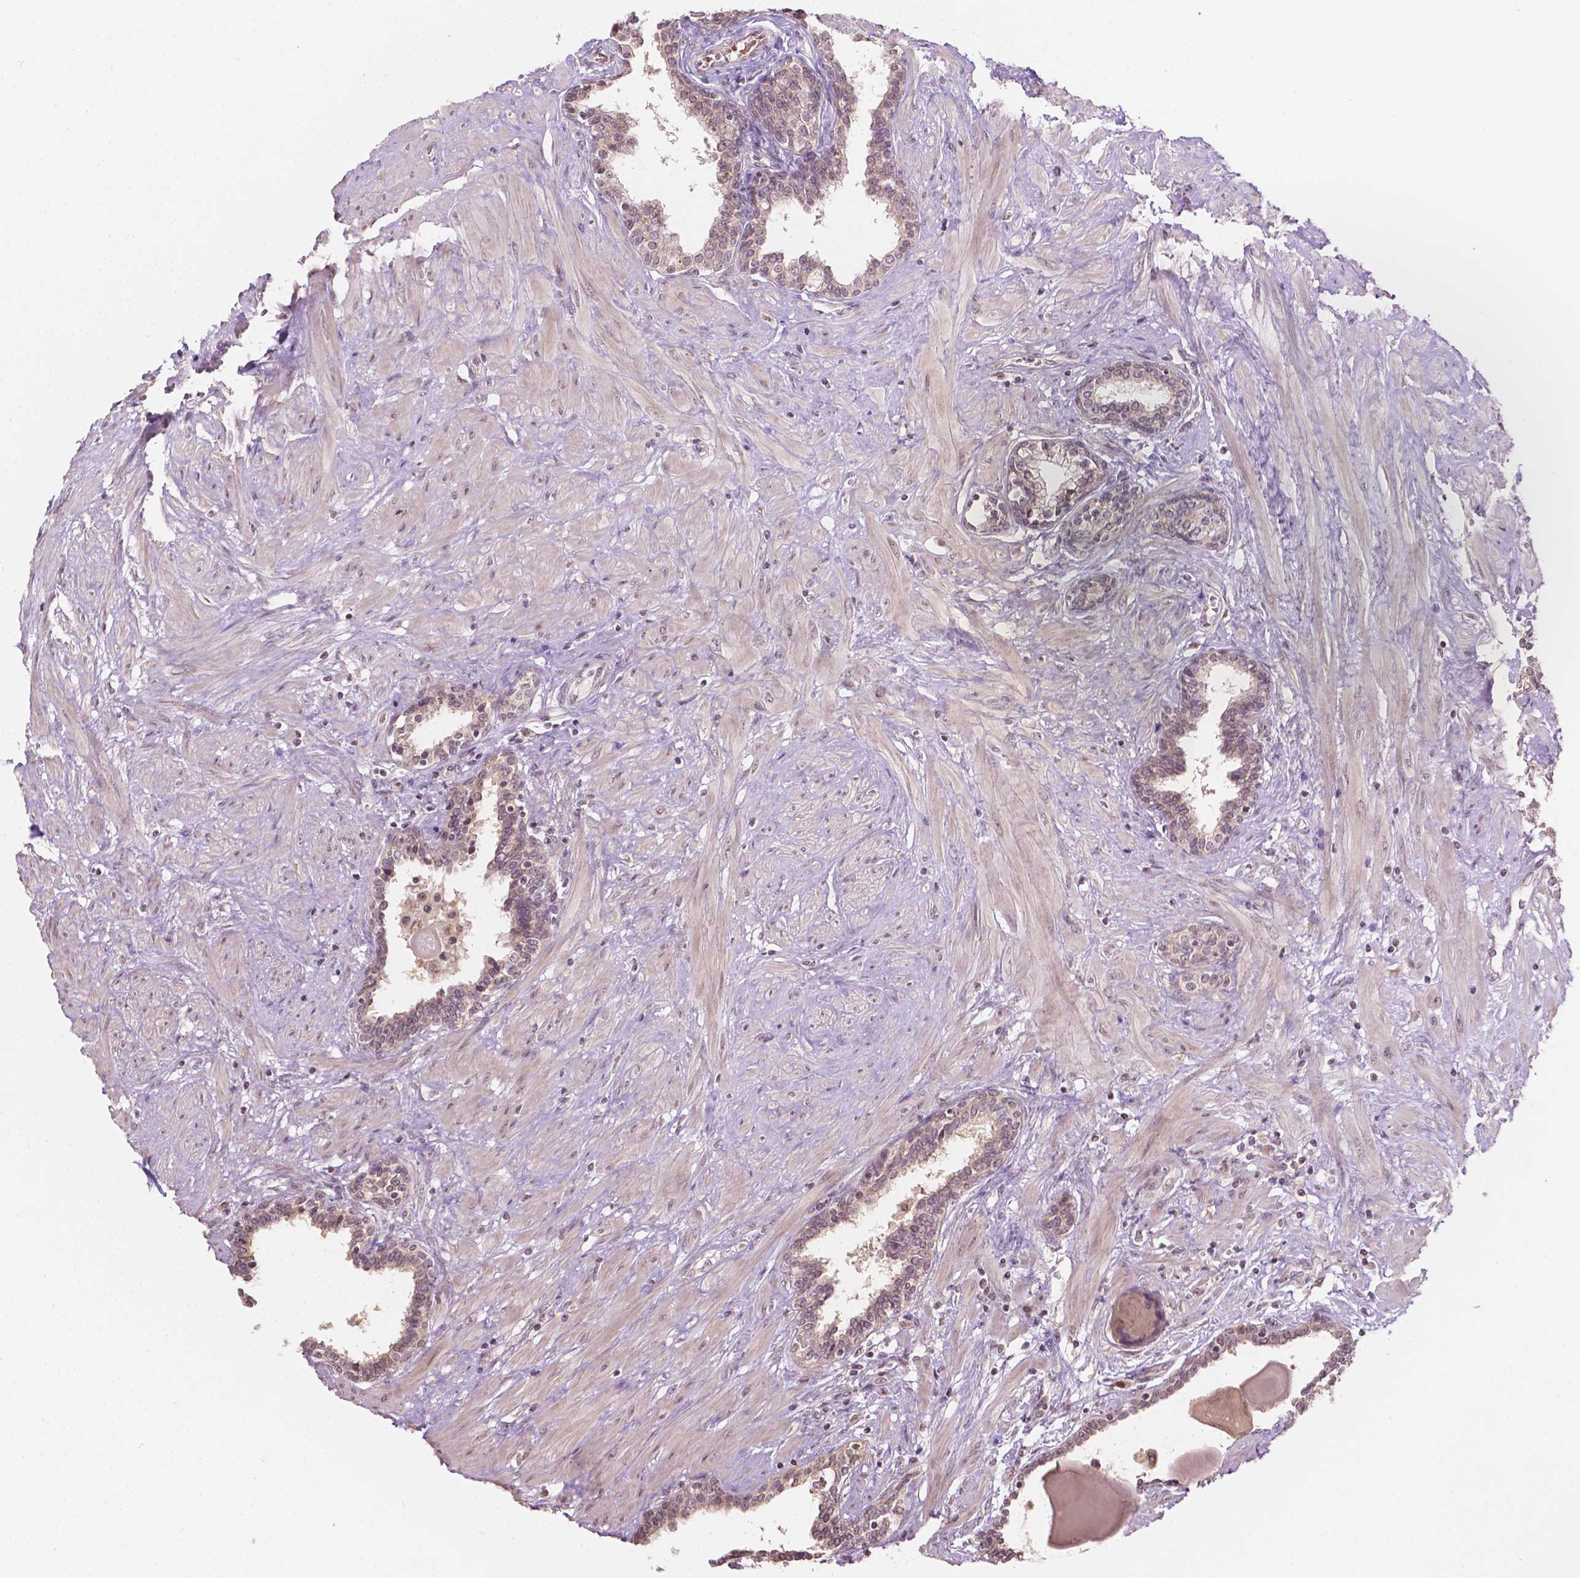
{"staining": {"intensity": "negative", "quantity": "none", "location": "none"}, "tissue": "prostate", "cell_type": "Glandular cells", "image_type": "normal", "snomed": [{"axis": "morphology", "description": "Normal tissue, NOS"}, {"axis": "topography", "description": "Prostate"}], "caption": "Human prostate stained for a protein using immunohistochemistry displays no positivity in glandular cells.", "gene": "NOS1AP", "patient": {"sex": "male", "age": 55}}